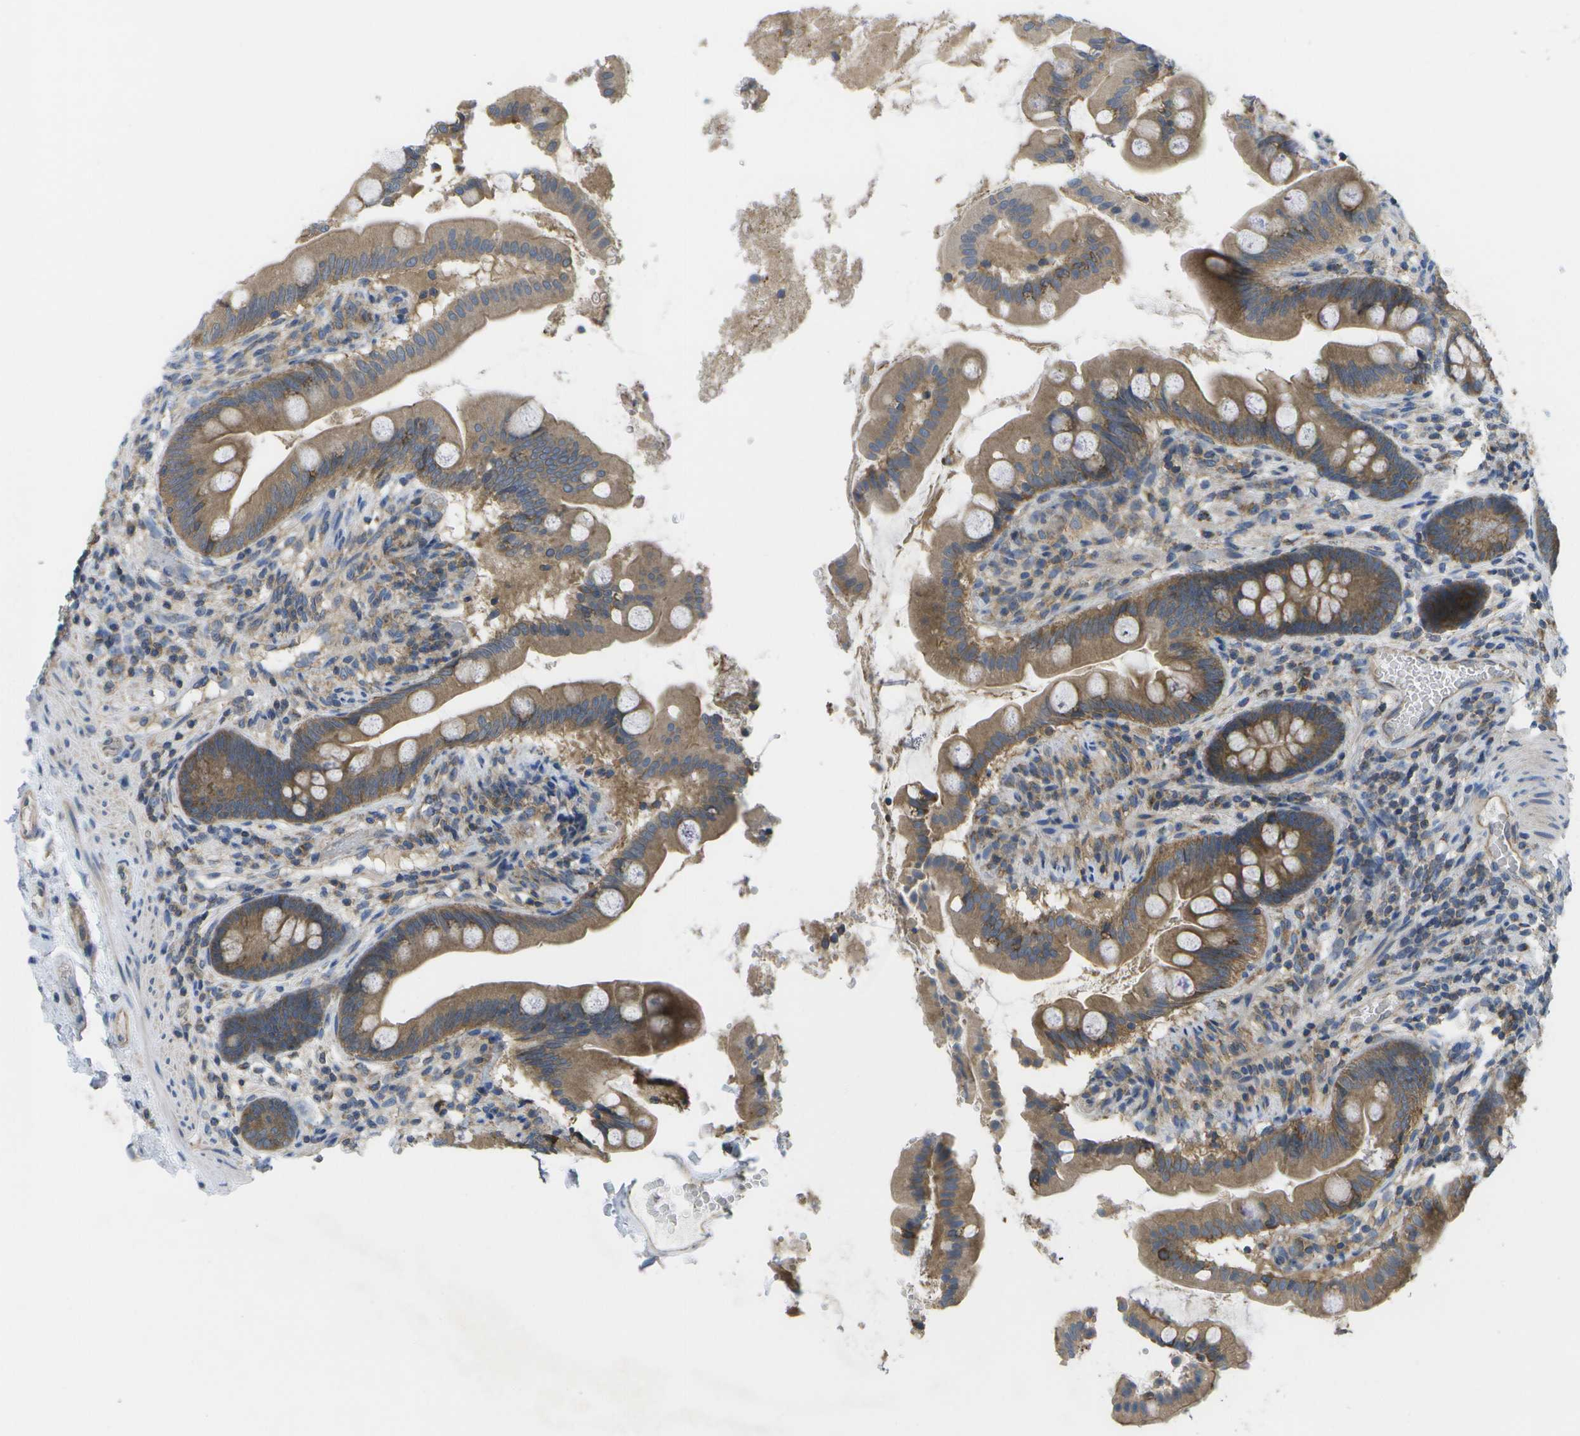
{"staining": {"intensity": "moderate", "quantity": ">75%", "location": "cytoplasmic/membranous"}, "tissue": "small intestine", "cell_type": "Glandular cells", "image_type": "normal", "snomed": [{"axis": "morphology", "description": "Normal tissue, NOS"}, {"axis": "topography", "description": "Small intestine"}], "caption": "DAB (3,3'-diaminobenzidine) immunohistochemical staining of unremarkable small intestine displays moderate cytoplasmic/membranous protein expression in about >75% of glandular cells.", "gene": "DPM3", "patient": {"sex": "female", "age": 56}}